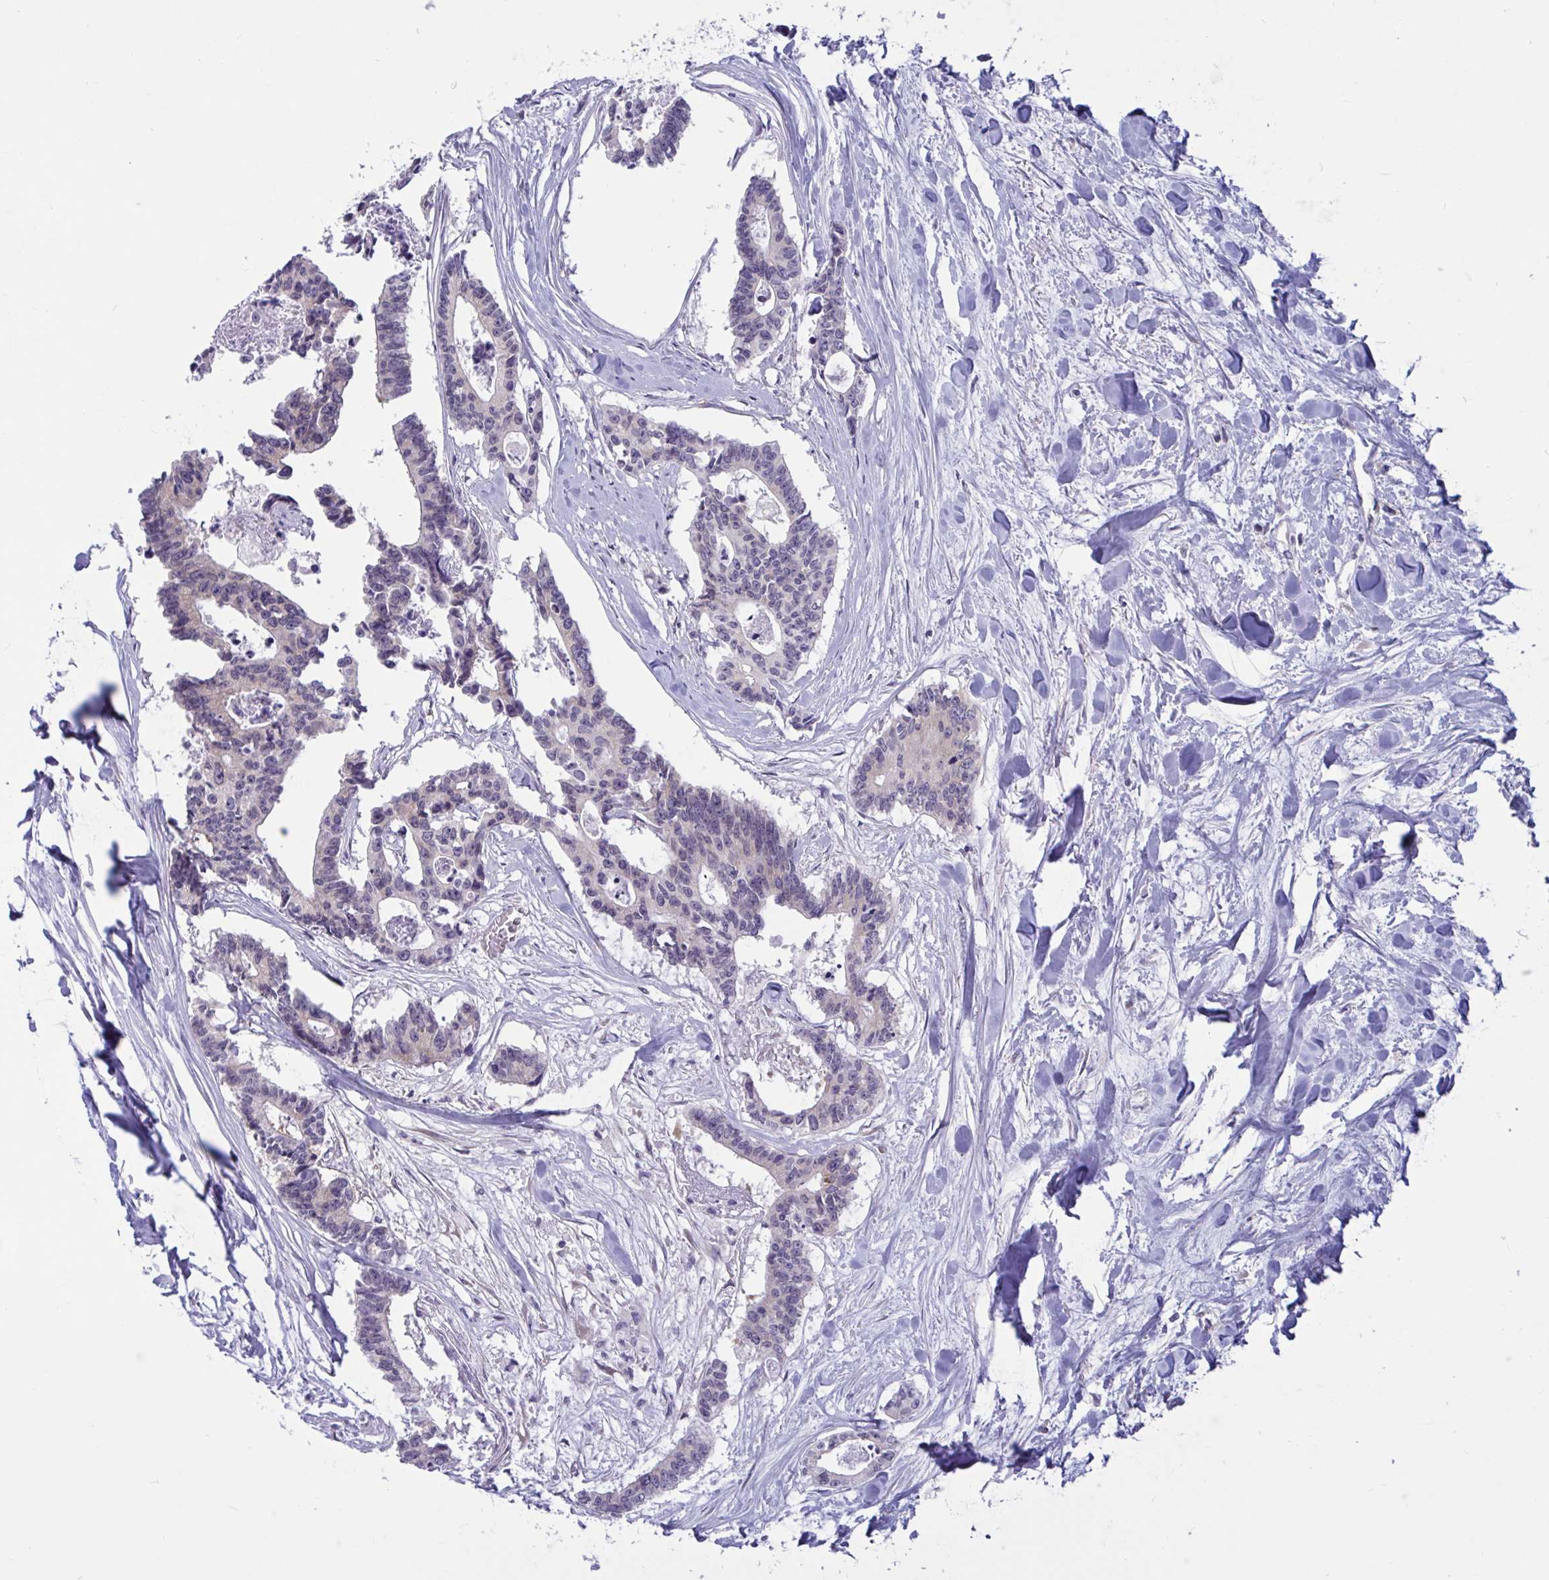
{"staining": {"intensity": "negative", "quantity": "none", "location": "none"}, "tissue": "colorectal cancer", "cell_type": "Tumor cells", "image_type": "cancer", "snomed": [{"axis": "morphology", "description": "Adenocarcinoma, NOS"}, {"axis": "topography", "description": "Rectum"}], "caption": "IHC image of neoplastic tissue: human colorectal cancer (adenocarcinoma) stained with DAB reveals no significant protein positivity in tumor cells. (DAB (3,3'-diaminobenzidine) IHC with hematoxylin counter stain).", "gene": "CAMLG", "patient": {"sex": "male", "age": 57}}